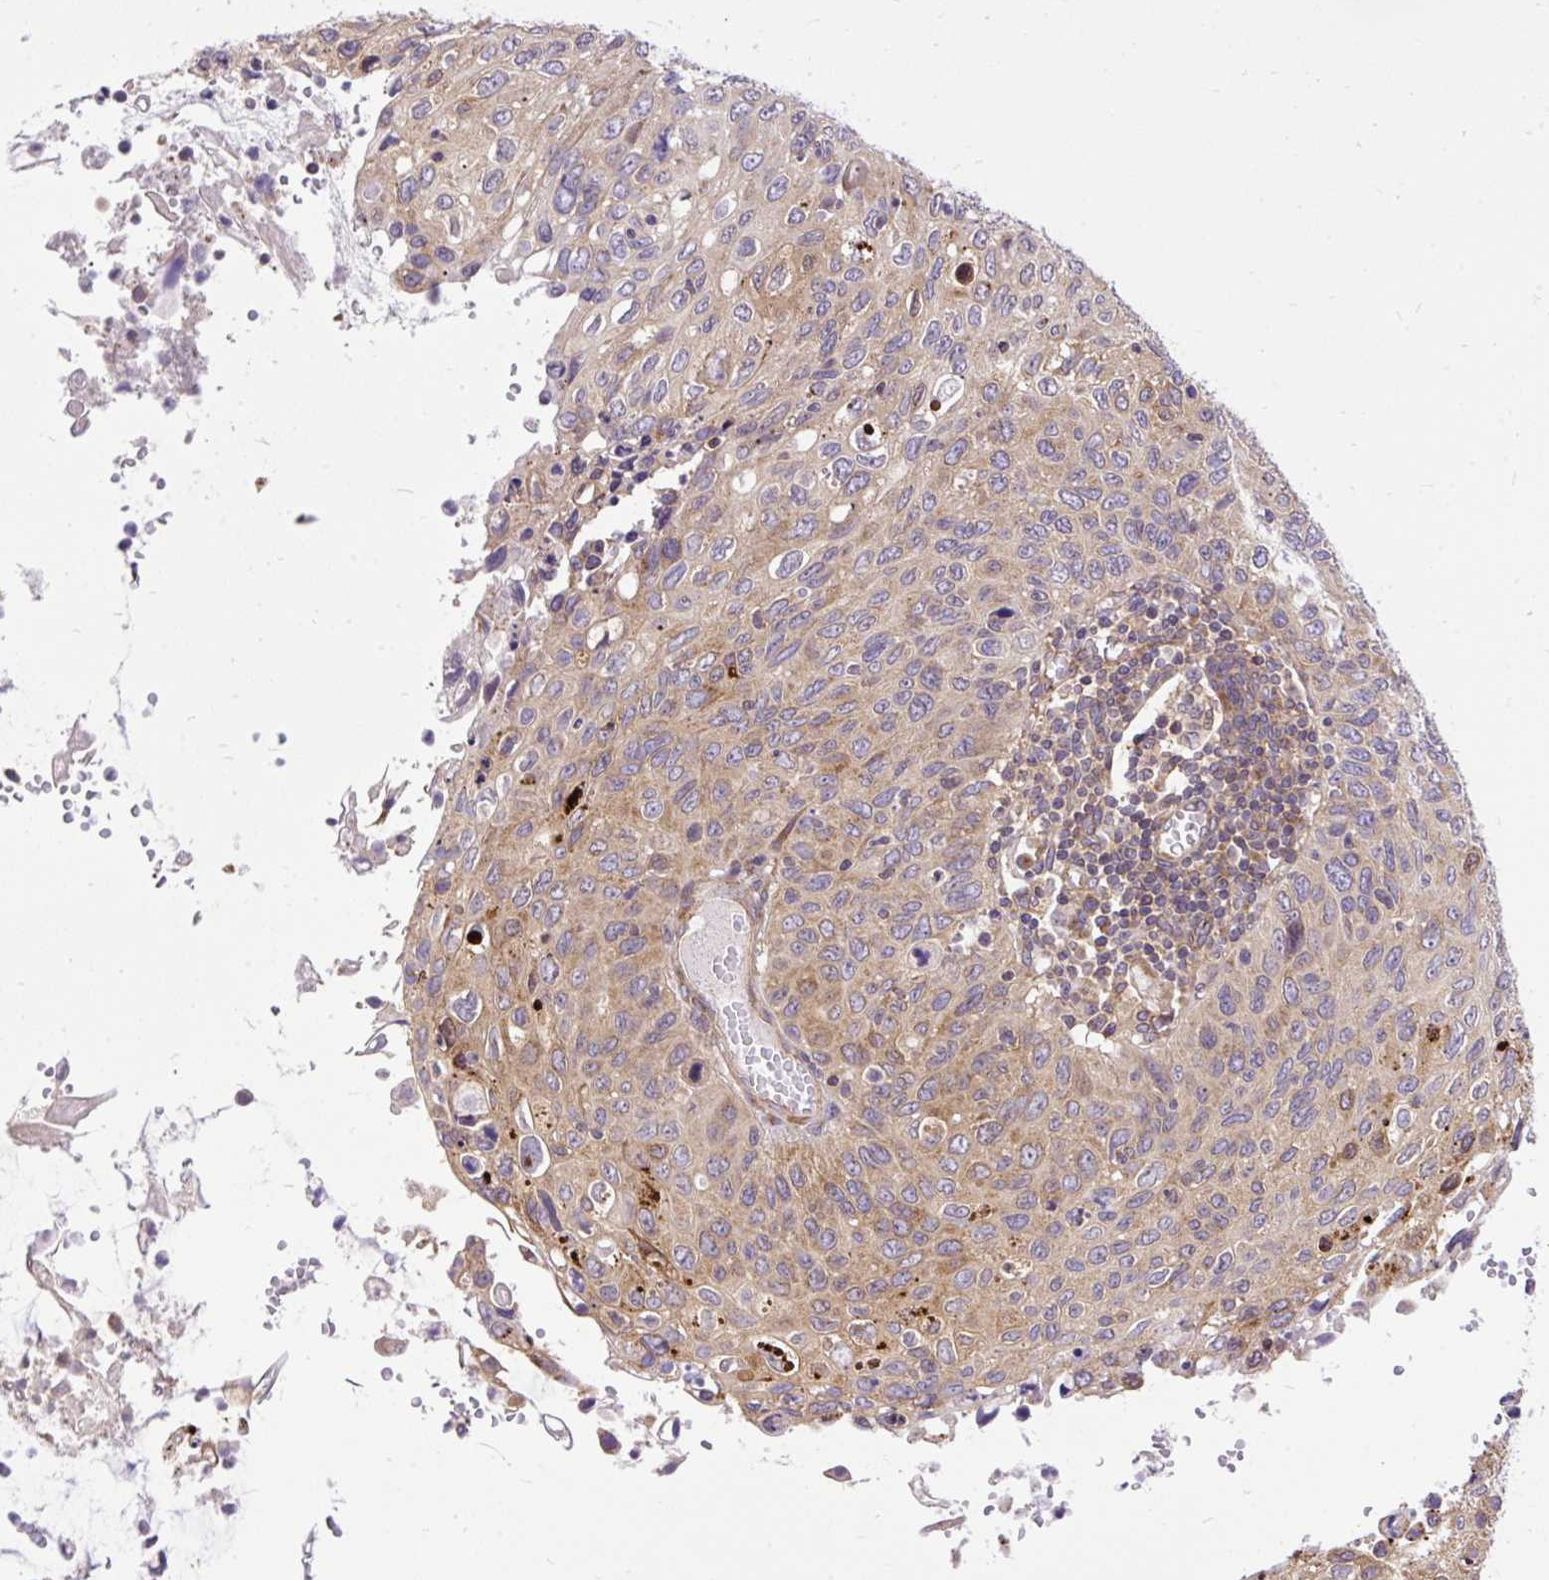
{"staining": {"intensity": "moderate", "quantity": "25%-75%", "location": "cytoplasmic/membranous"}, "tissue": "cervical cancer", "cell_type": "Tumor cells", "image_type": "cancer", "snomed": [{"axis": "morphology", "description": "Squamous cell carcinoma, NOS"}, {"axis": "topography", "description": "Cervix"}], "caption": "Protein staining of cervical cancer tissue exhibits moderate cytoplasmic/membranous staining in about 25%-75% of tumor cells.", "gene": "TRIM17", "patient": {"sex": "female", "age": 70}}